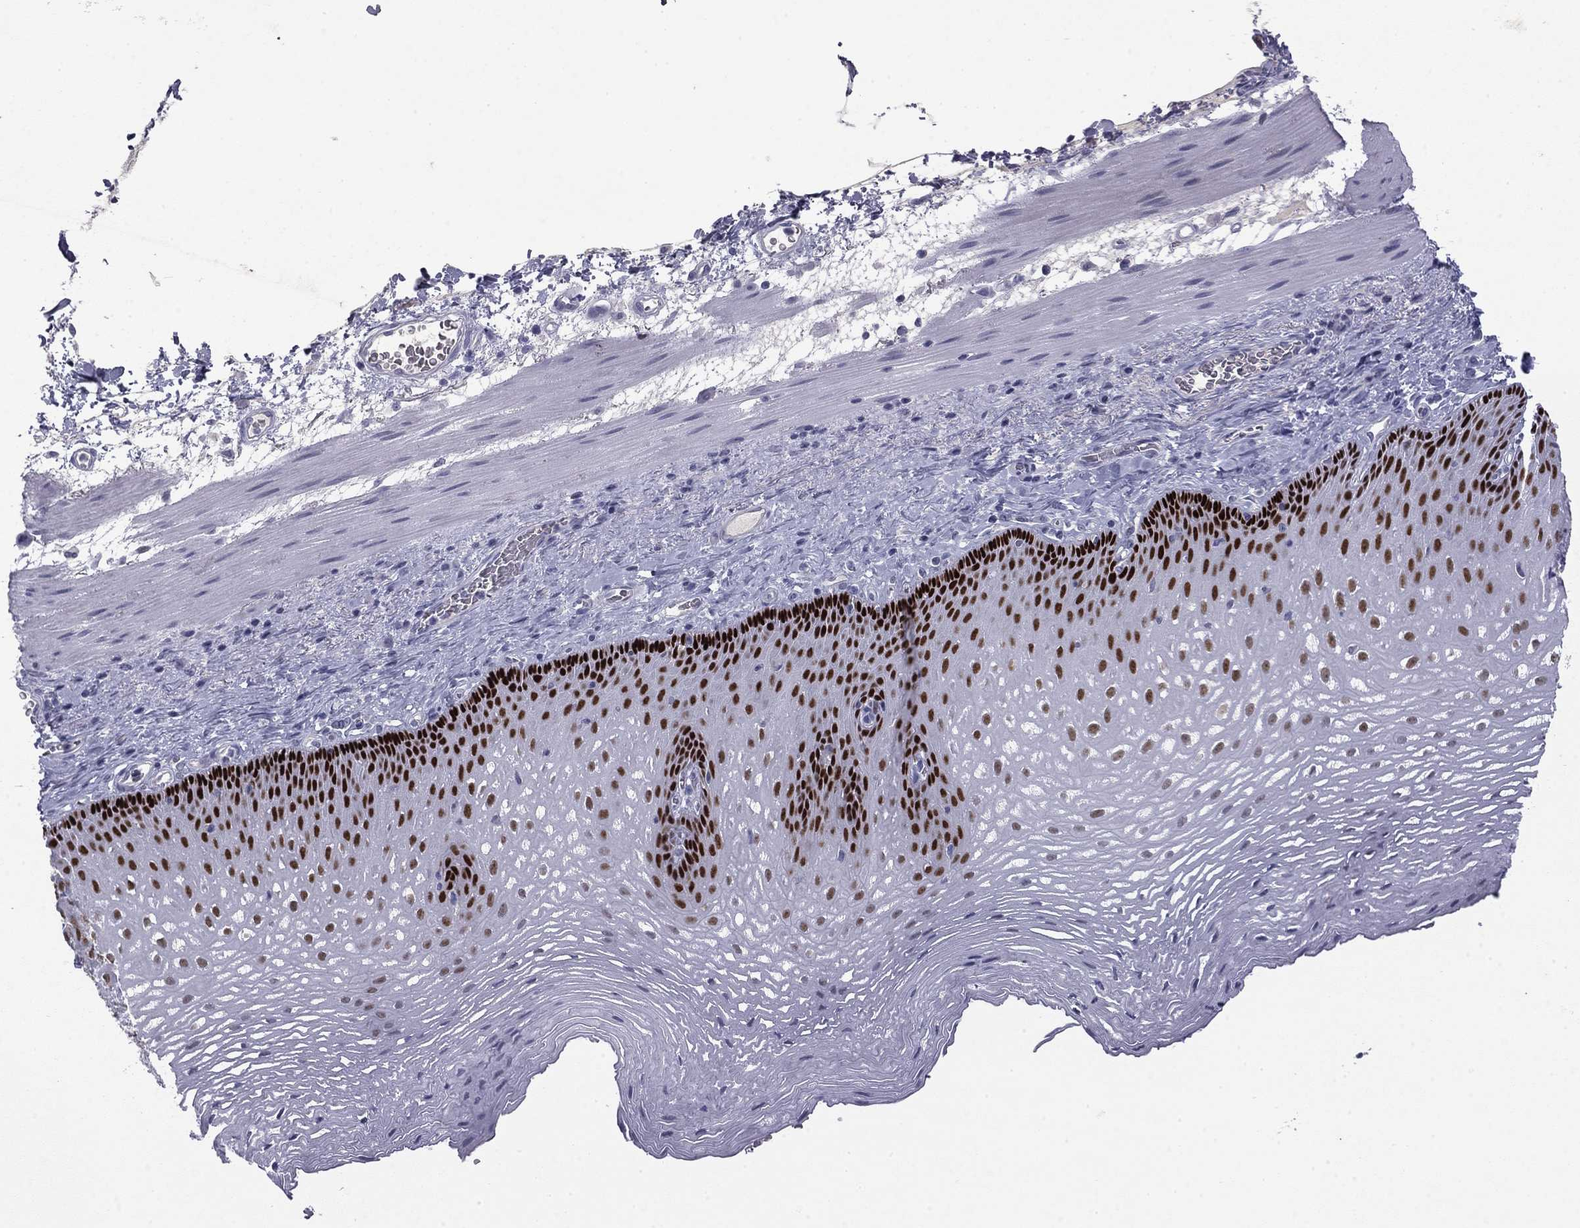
{"staining": {"intensity": "strong", "quantity": "25%-75%", "location": "nuclear"}, "tissue": "esophagus", "cell_type": "Squamous epithelial cells", "image_type": "normal", "snomed": [{"axis": "morphology", "description": "Normal tissue, NOS"}, {"axis": "topography", "description": "Esophagus"}], "caption": "A high amount of strong nuclear positivity is appreciated in about 25%-75% of squamous epithelial cells in normal esophagus.", "gene": "TFAP2B", "patient": {"sex": "male", "age": 76}}